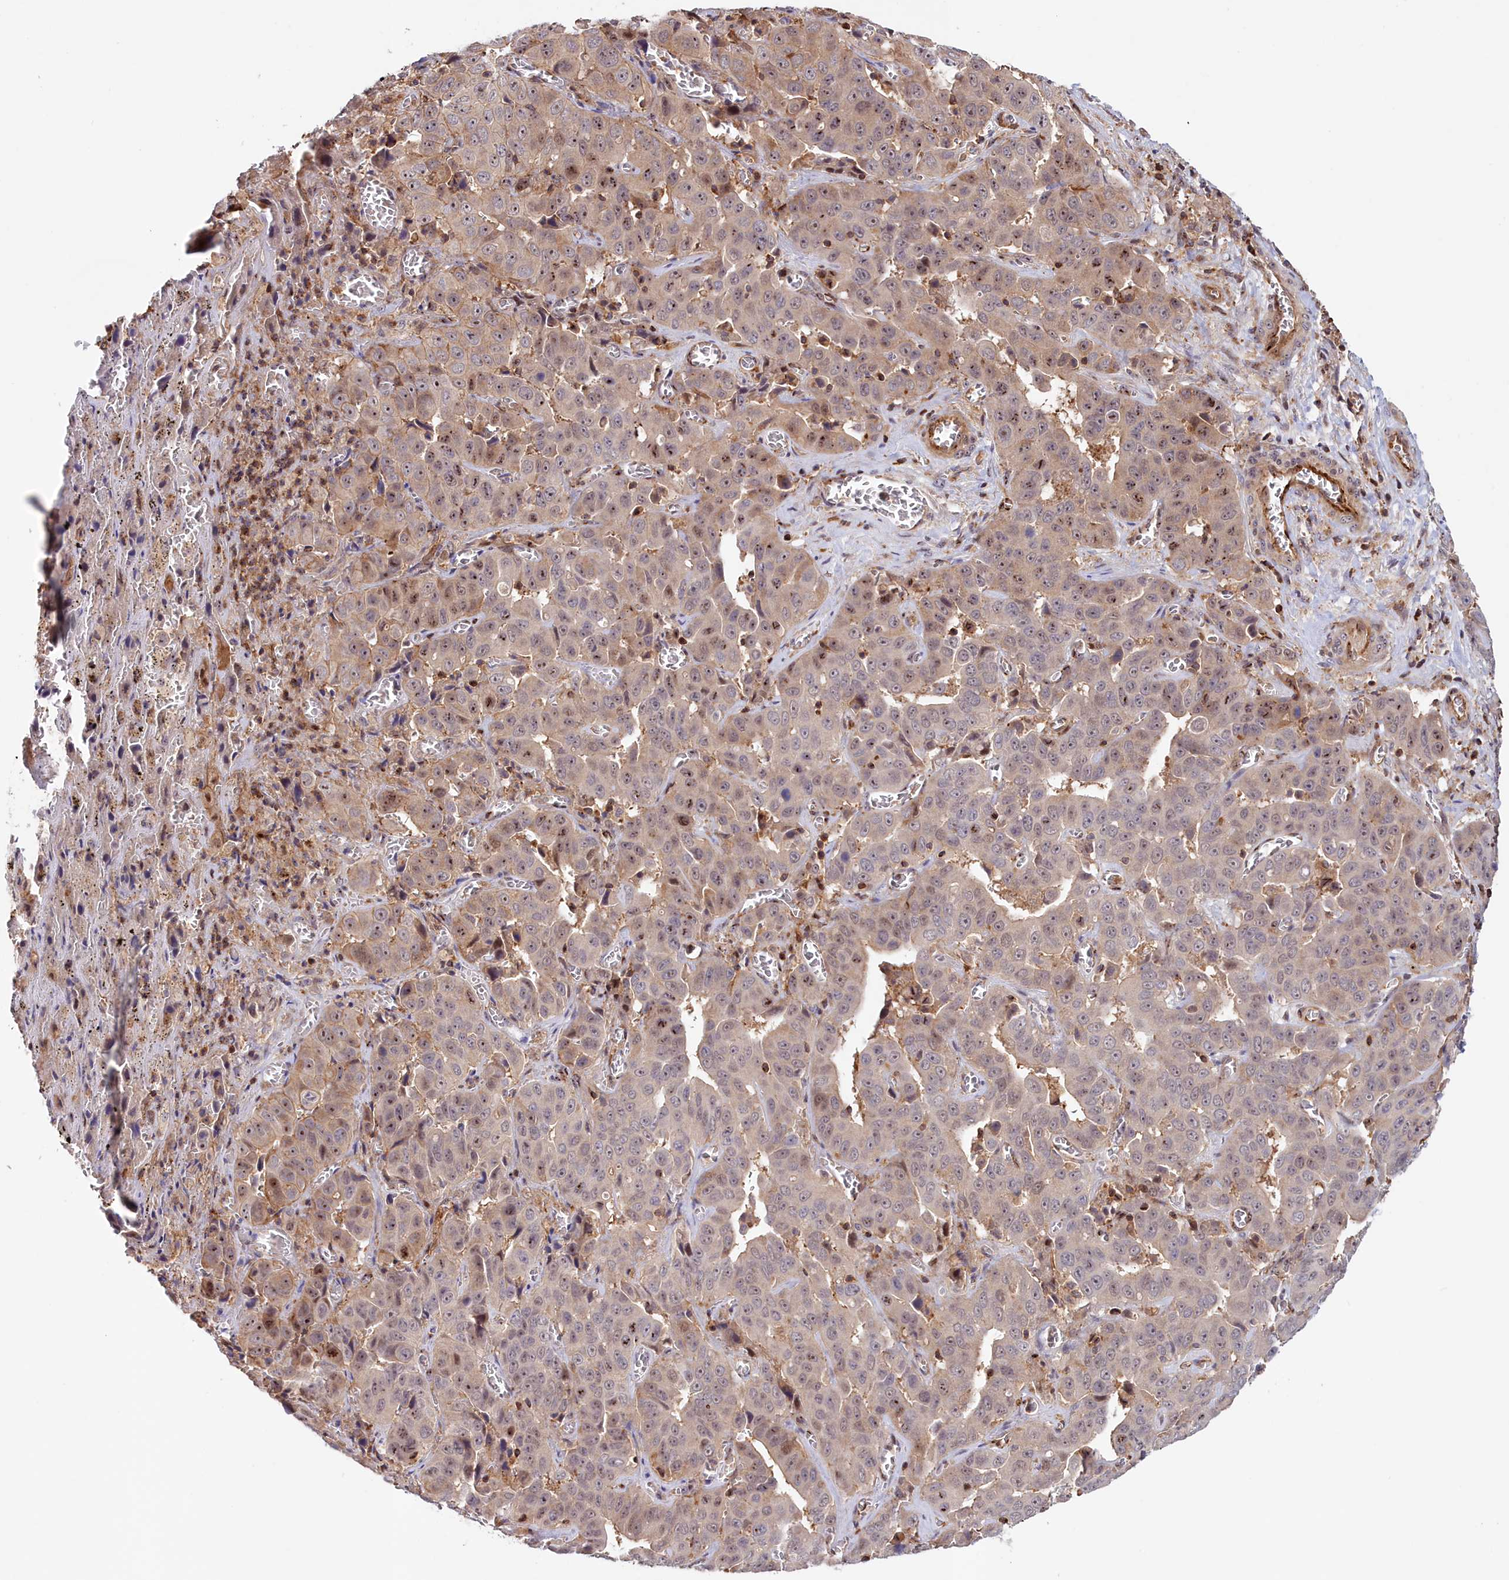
{"staining": {"intensity": "weak", "quantity": "25%-75%", "location": "cytoplasmic/membranous,nuclear"}, "tissue": "liver cancer", "cell_type": "Tumor cells", "image_type": "cancer", "snomed": [{"axis": "morphology", "description": "Cholangiocarcinoma"}, {"axis": "topography", "description": "Liver"}], "caption": "Weak cytoplasmic/membranous and nuclear positivity for a protein is appreciated in about 25%-75% of tumor cells of liver cancer (cholangiocarcinoma) using IHC.", "gene": "NEURL4", "patient": {"sex": "female", "age": 52}}